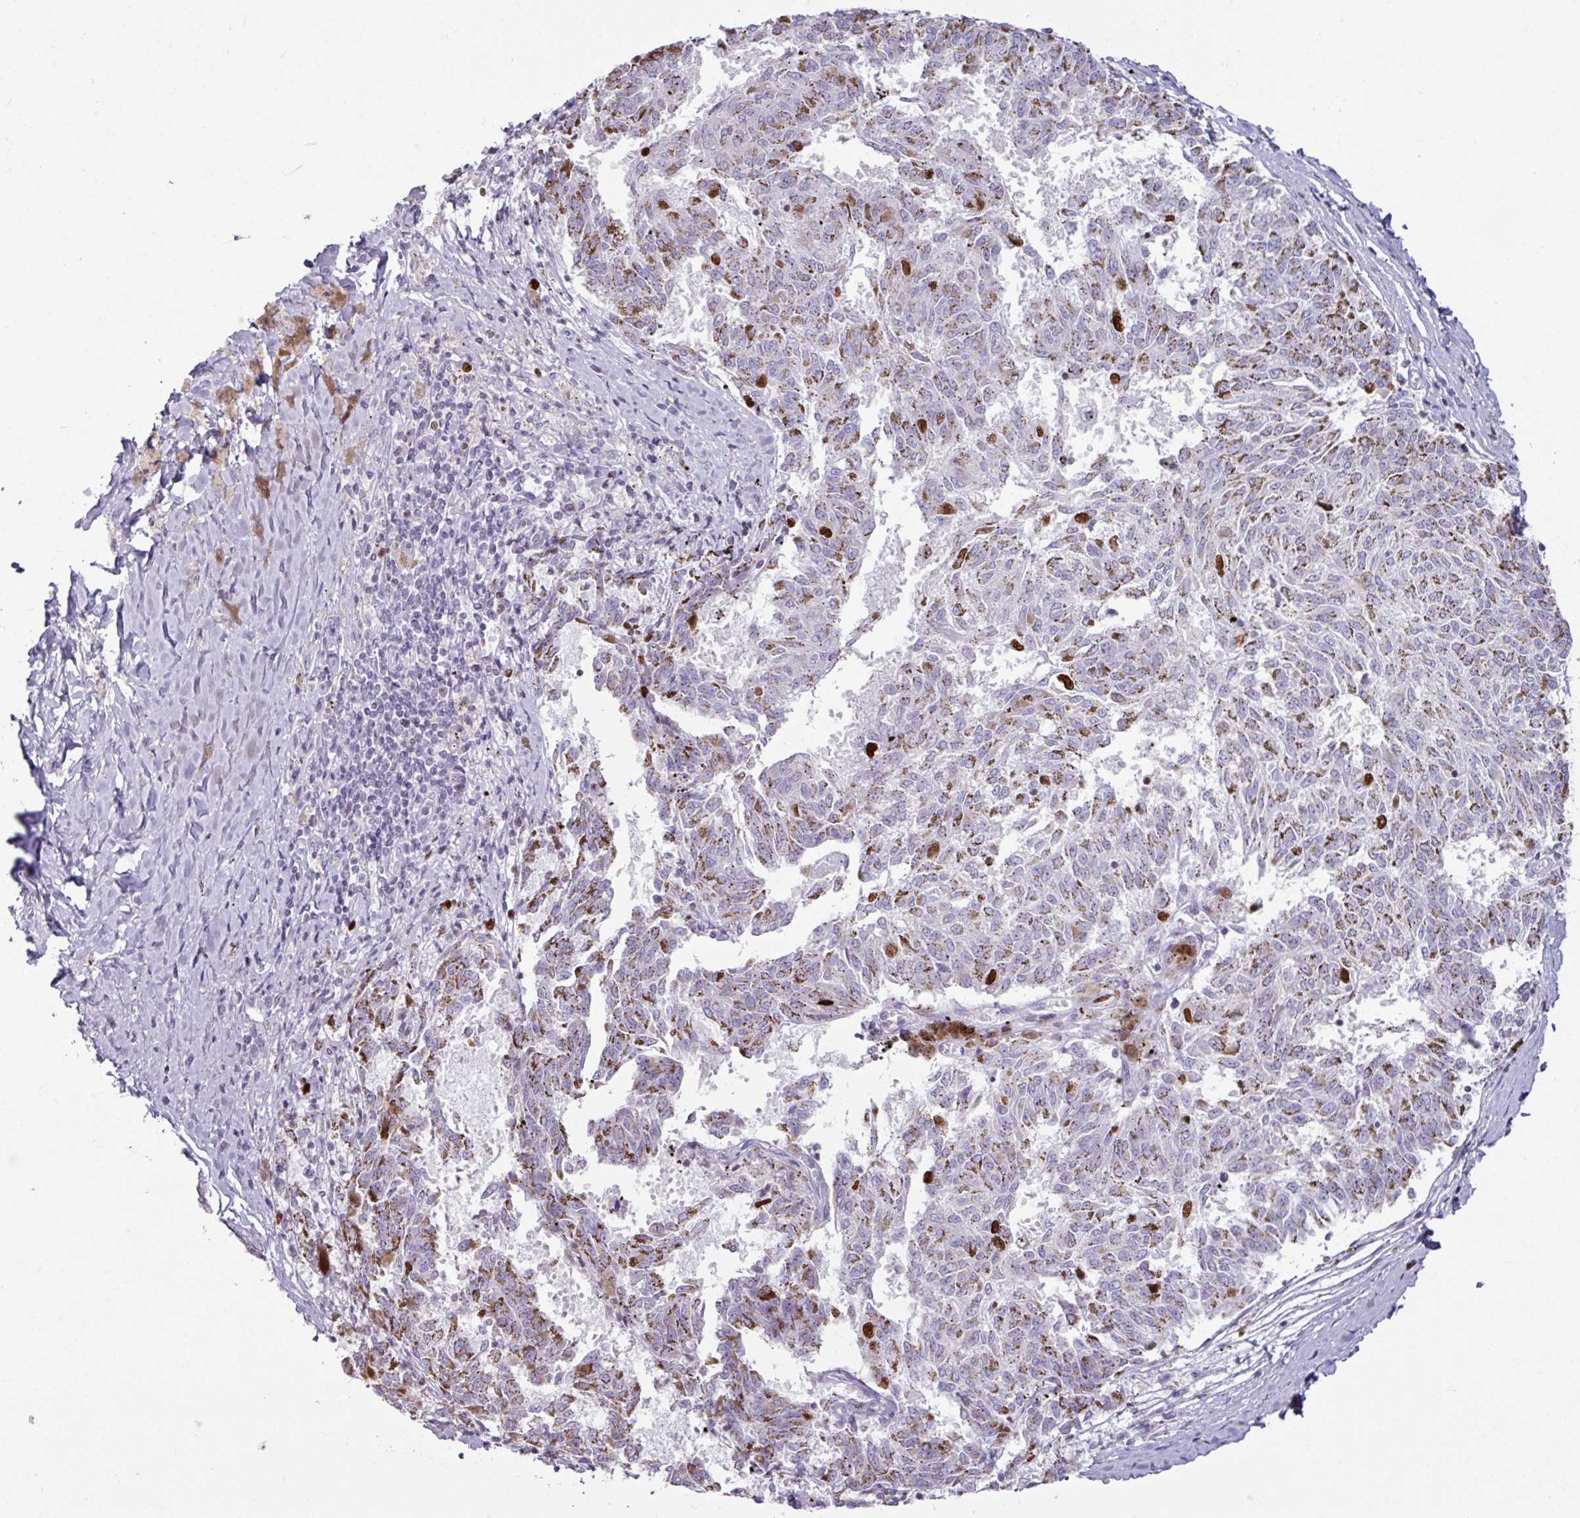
{"staining": {"intensity": "strong", "quantity": "<25%", "location": "nuclear"}, "tissue": "melanoma", "cell_type": "Tumor cells", "image_type": "cancer", "snomed": [{"axis": "morphology", "description": "Malignant melanoma, NOS"}, {"axis": "topography", "description": "Skin"}], "caption": "Malignant melanoma was stained to show a protein in brown. There is medium levels of strong nuclear expression in about <25% of tumor cells.", "gene": "ATAD2", "patient": {"sex": "female", "age": 72}}